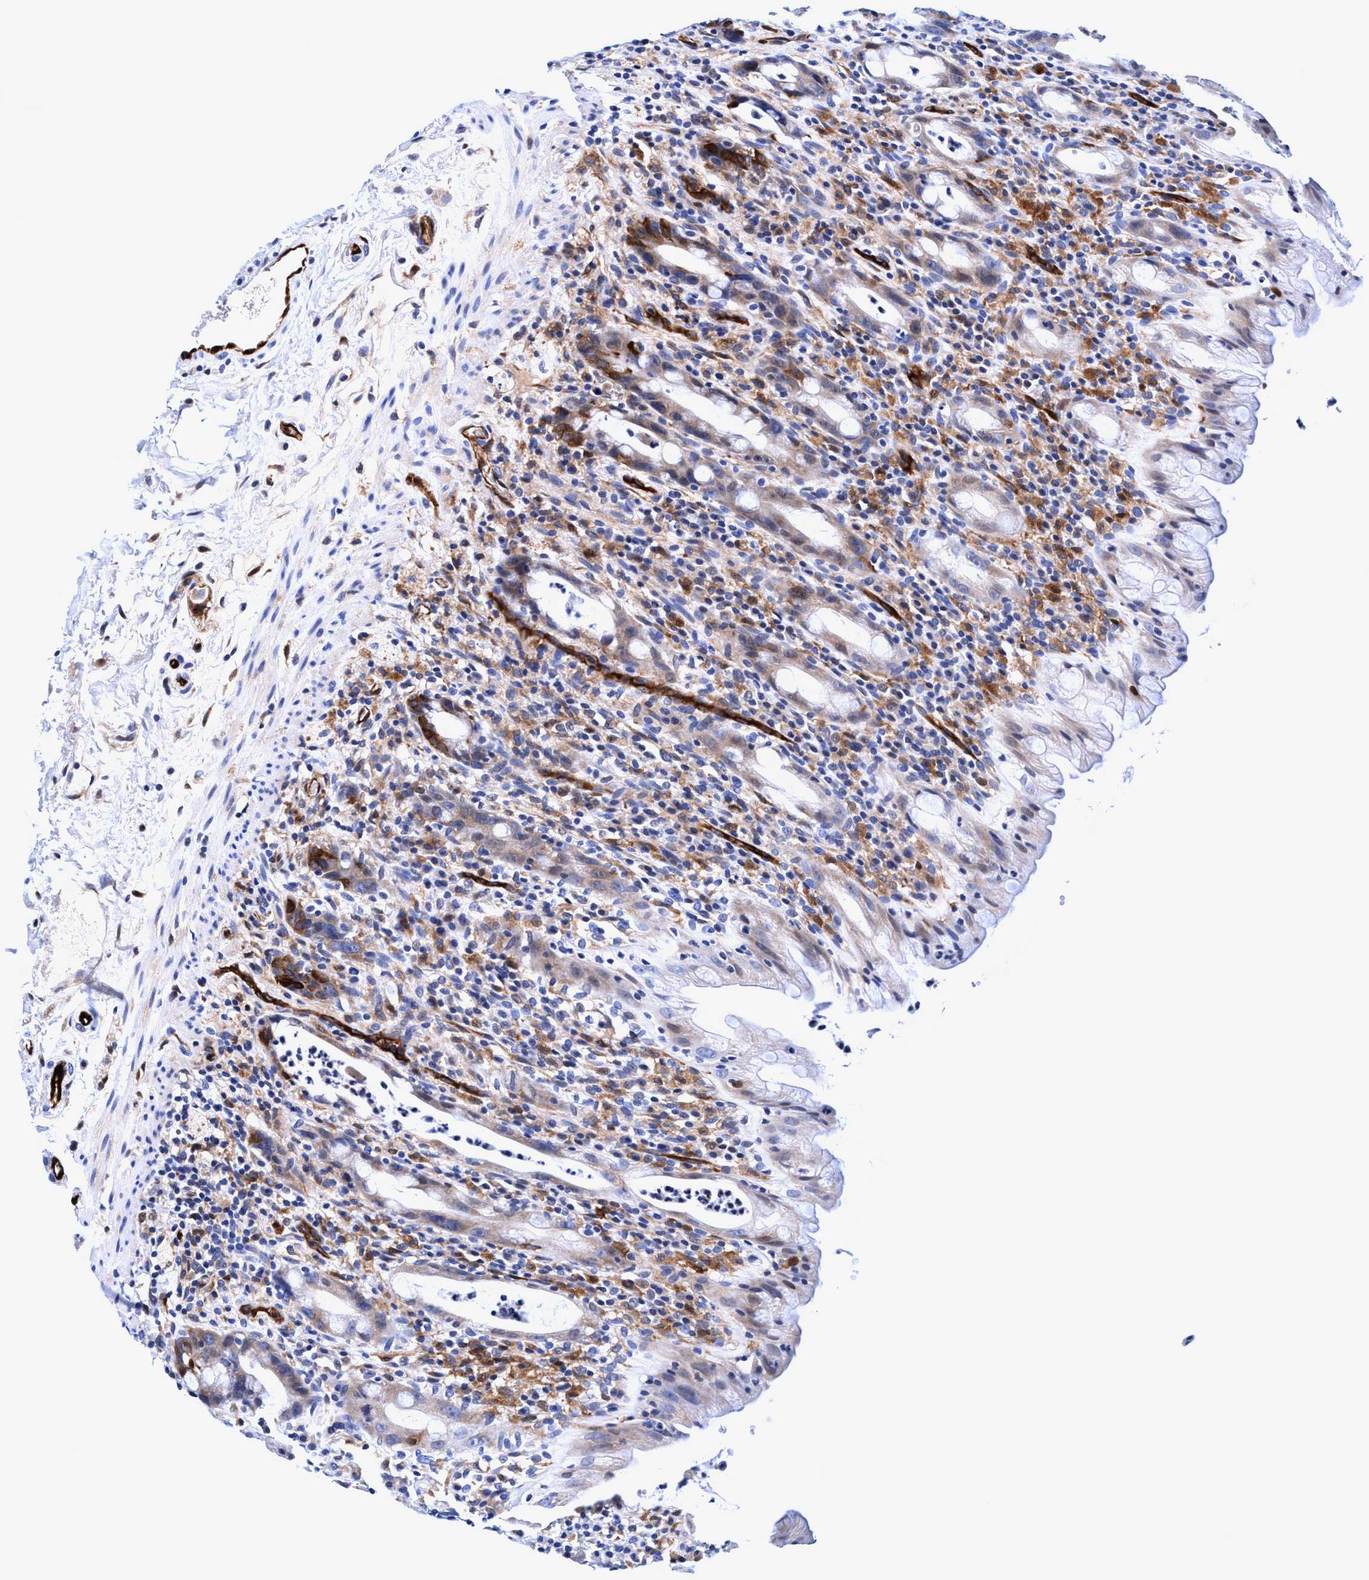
{"staining": {"intensity": "moderate", "quantity": "25%-75%", "location": "cytoplasmic/membranous"}, "tissue": "rectum", "cell_type": "Glandular cells", "image_type": "normal", "snomed": [{"axis": "morphology", "description": "Normal tissue, NOS"}, {"axis": "topography", "description": "Rectum"}], "caption": "The image demonstrates staining of unremarkable rectum, revealing moderate cytoplasmic/membranous protein positivity (brown color) within glandular cells.", "gene": "UBALD2", "patient": {"sex": "male", "age": 44}}